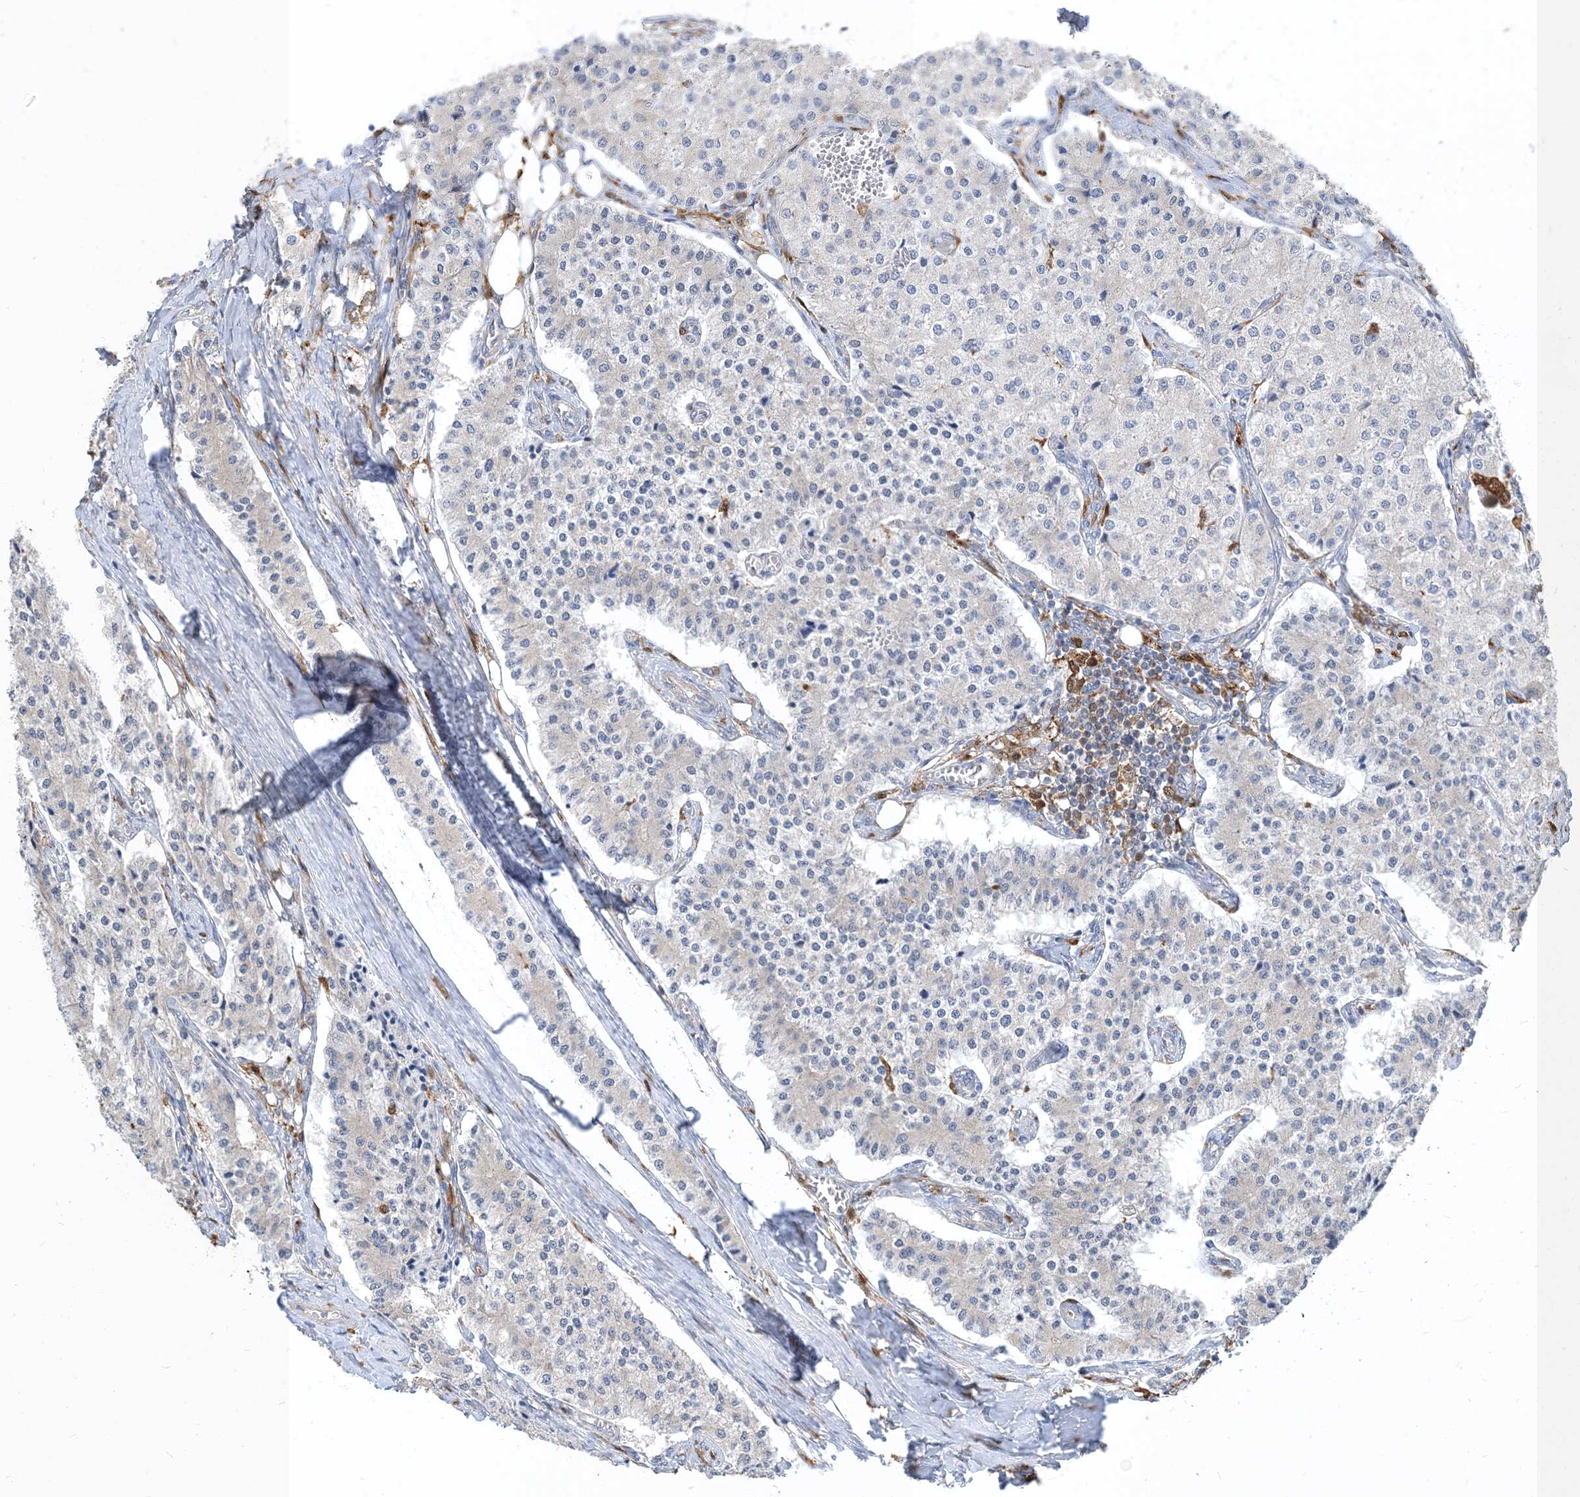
{"staining": {"intensity": "negative", "quantity": "none", "location": "none"}, "tissue": "carcinoid", "cell_type": "Tumor cells", "image_type": "cancer", "snomed": [{"axis": "morphology", "description": "Carcinoid, malignant, NOS"}, {"axis": "topography", "description": "Colon"}], "caption": "Immunohistochemical staining of malignant carcinoid shows no significant staining in tumor cells.", "gene": "NAGK", "patient": {"sex": "female", "age": 52}}